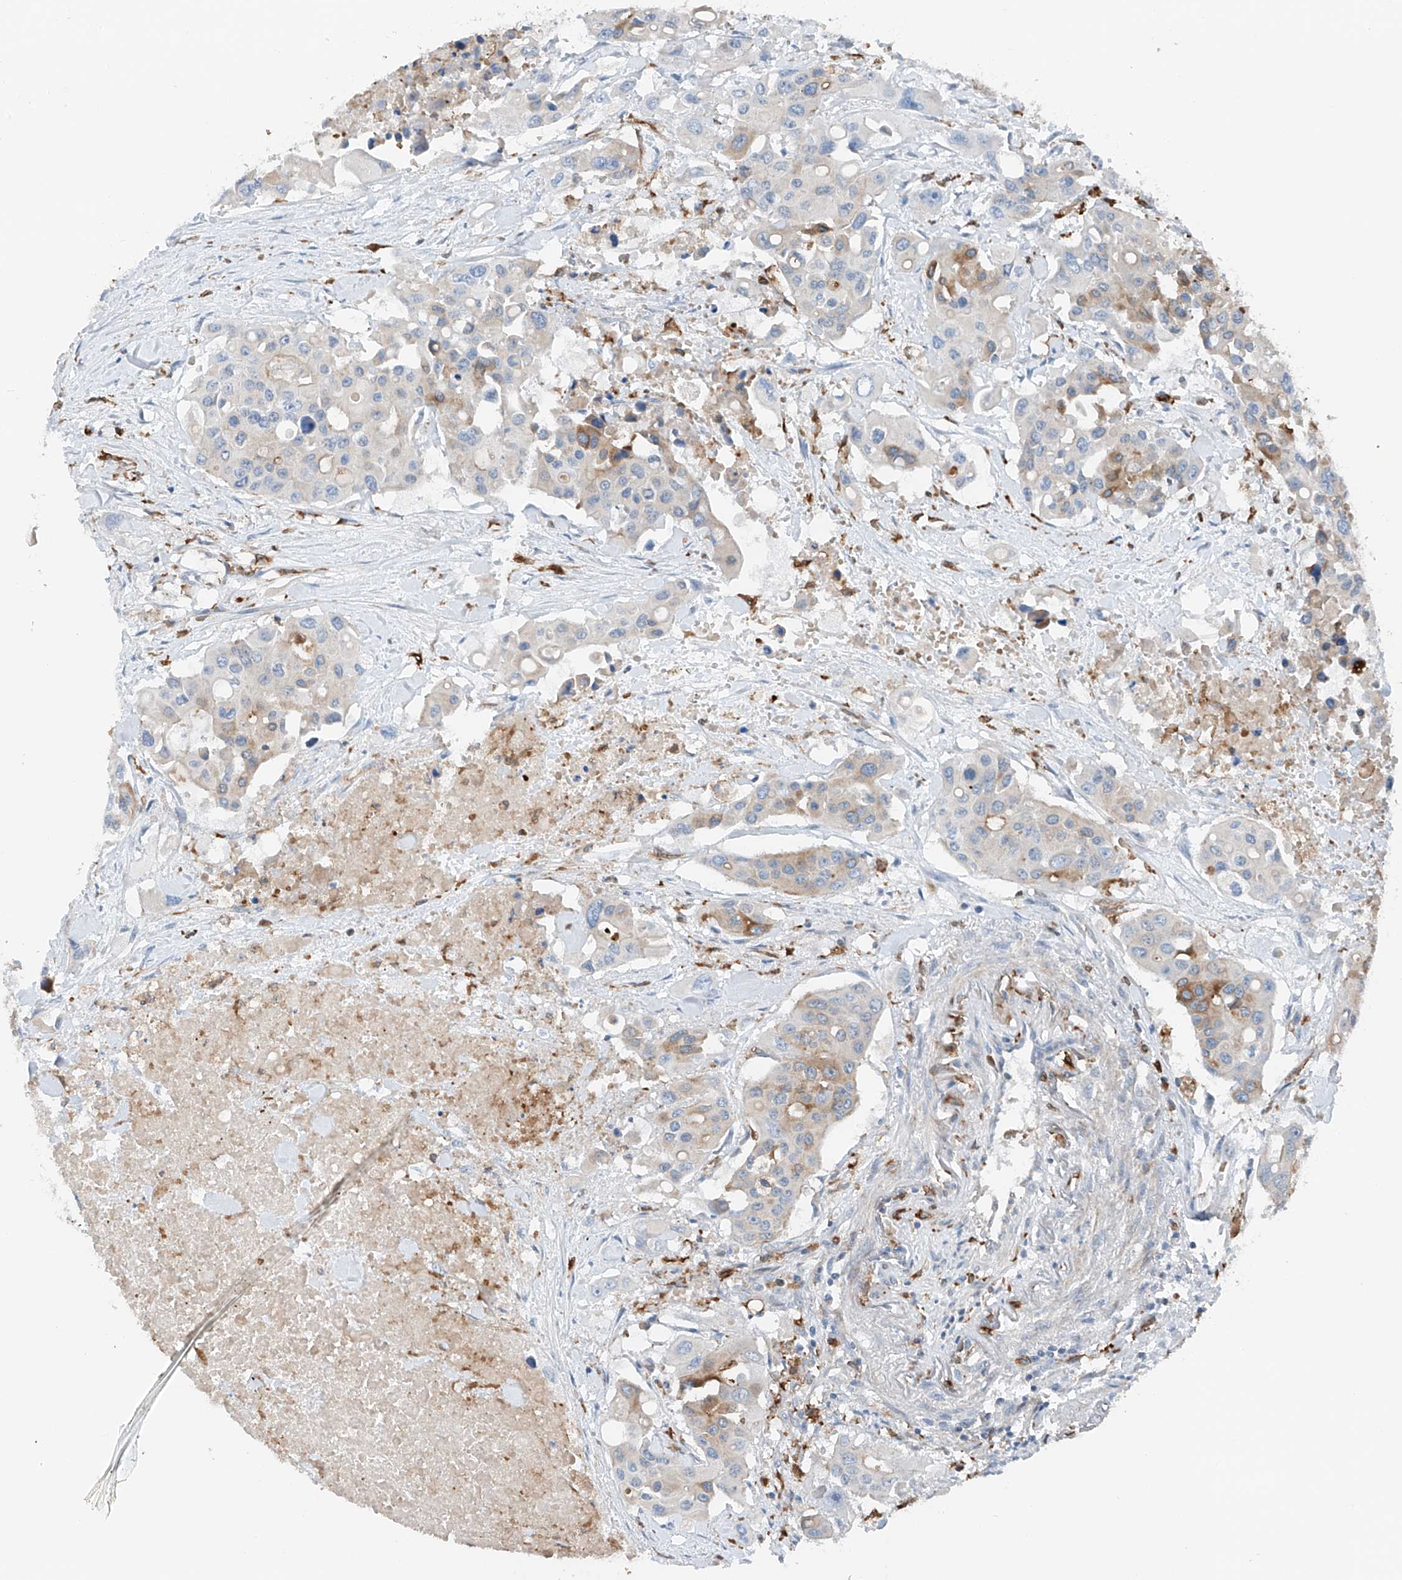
{"staining": {"intensity": "moderate", "quantity": "<25%", "location": "cytoplasmic/membranous"}, "tissue": "colorectal cancer", "cell_type": "Tumor cells", "image_type": "cancer", "snomed": [{"axis": "morphology", "description": "Adenocarcinoma, NOS"}, {"axis": "topography", "description": "Colon"}], "caption": "Tumor cells demonstrate low levels of moderate cytoplasmic/membranous positivity in about <25% of cells in human colorectal adenocarcinoma.", "gene": "TBXAS1", "patient": {"sex": "male", "age": 77}}